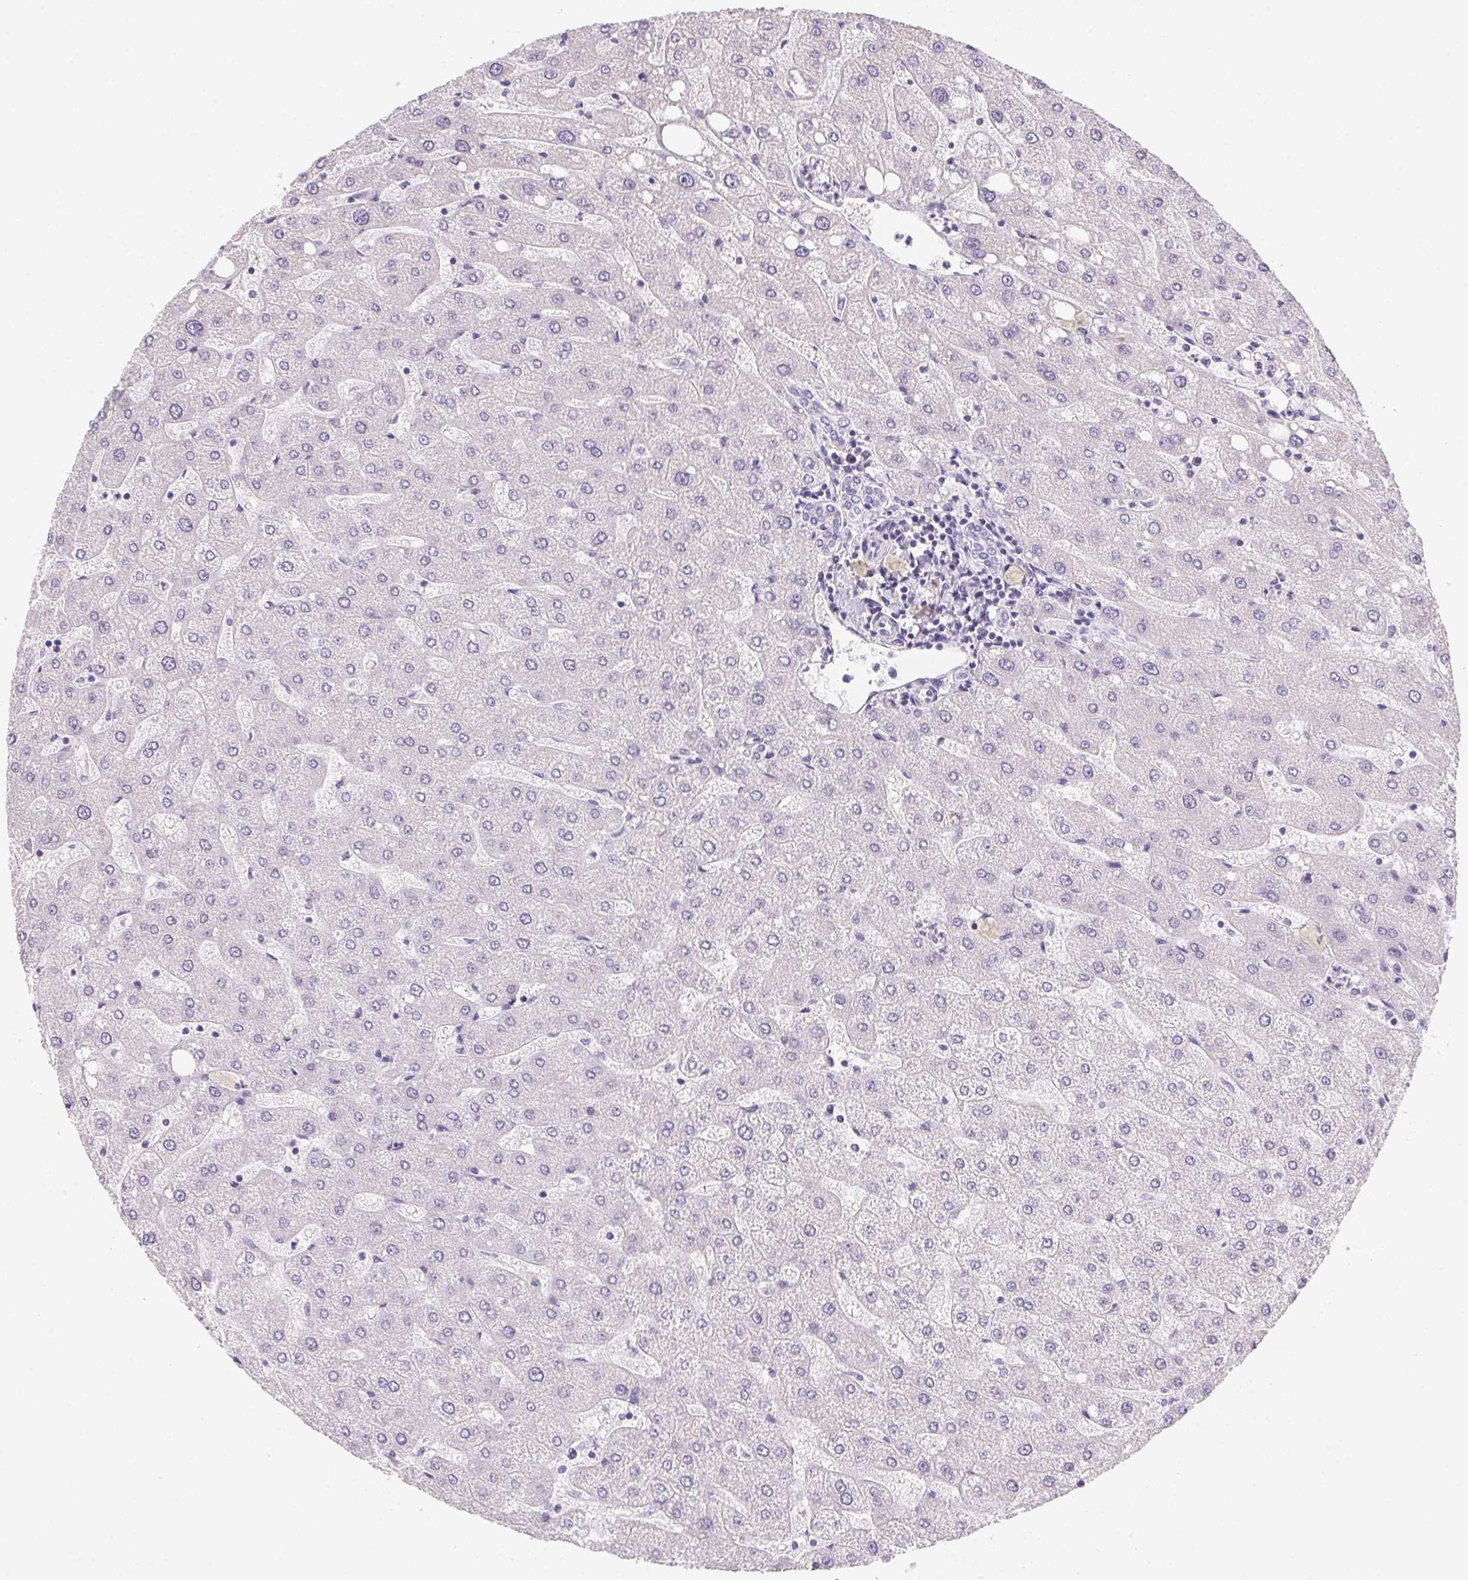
{"staining": {"intensity": "negative", "quantity": "none", "location": "none"}, "tissue": "liver", "cell_type": "Cholangiocytes", "image_type": "normal", "snomed": [{"axis": "morphology", "description": "Normal tissue, NOS"}, {"axis": "topography", "description": "Liver"}], "caption": "This micrograph is of normal liver stained with IHC to label a protein in brown with the nuclei are counter-stained blue. There is no expression in cholangiocytes. (DAB immunohistochemistry (IHC) with hematoxylin counter stain).", "gene": "GIPC2", "patient": {"sex": "male", "age": 67}}